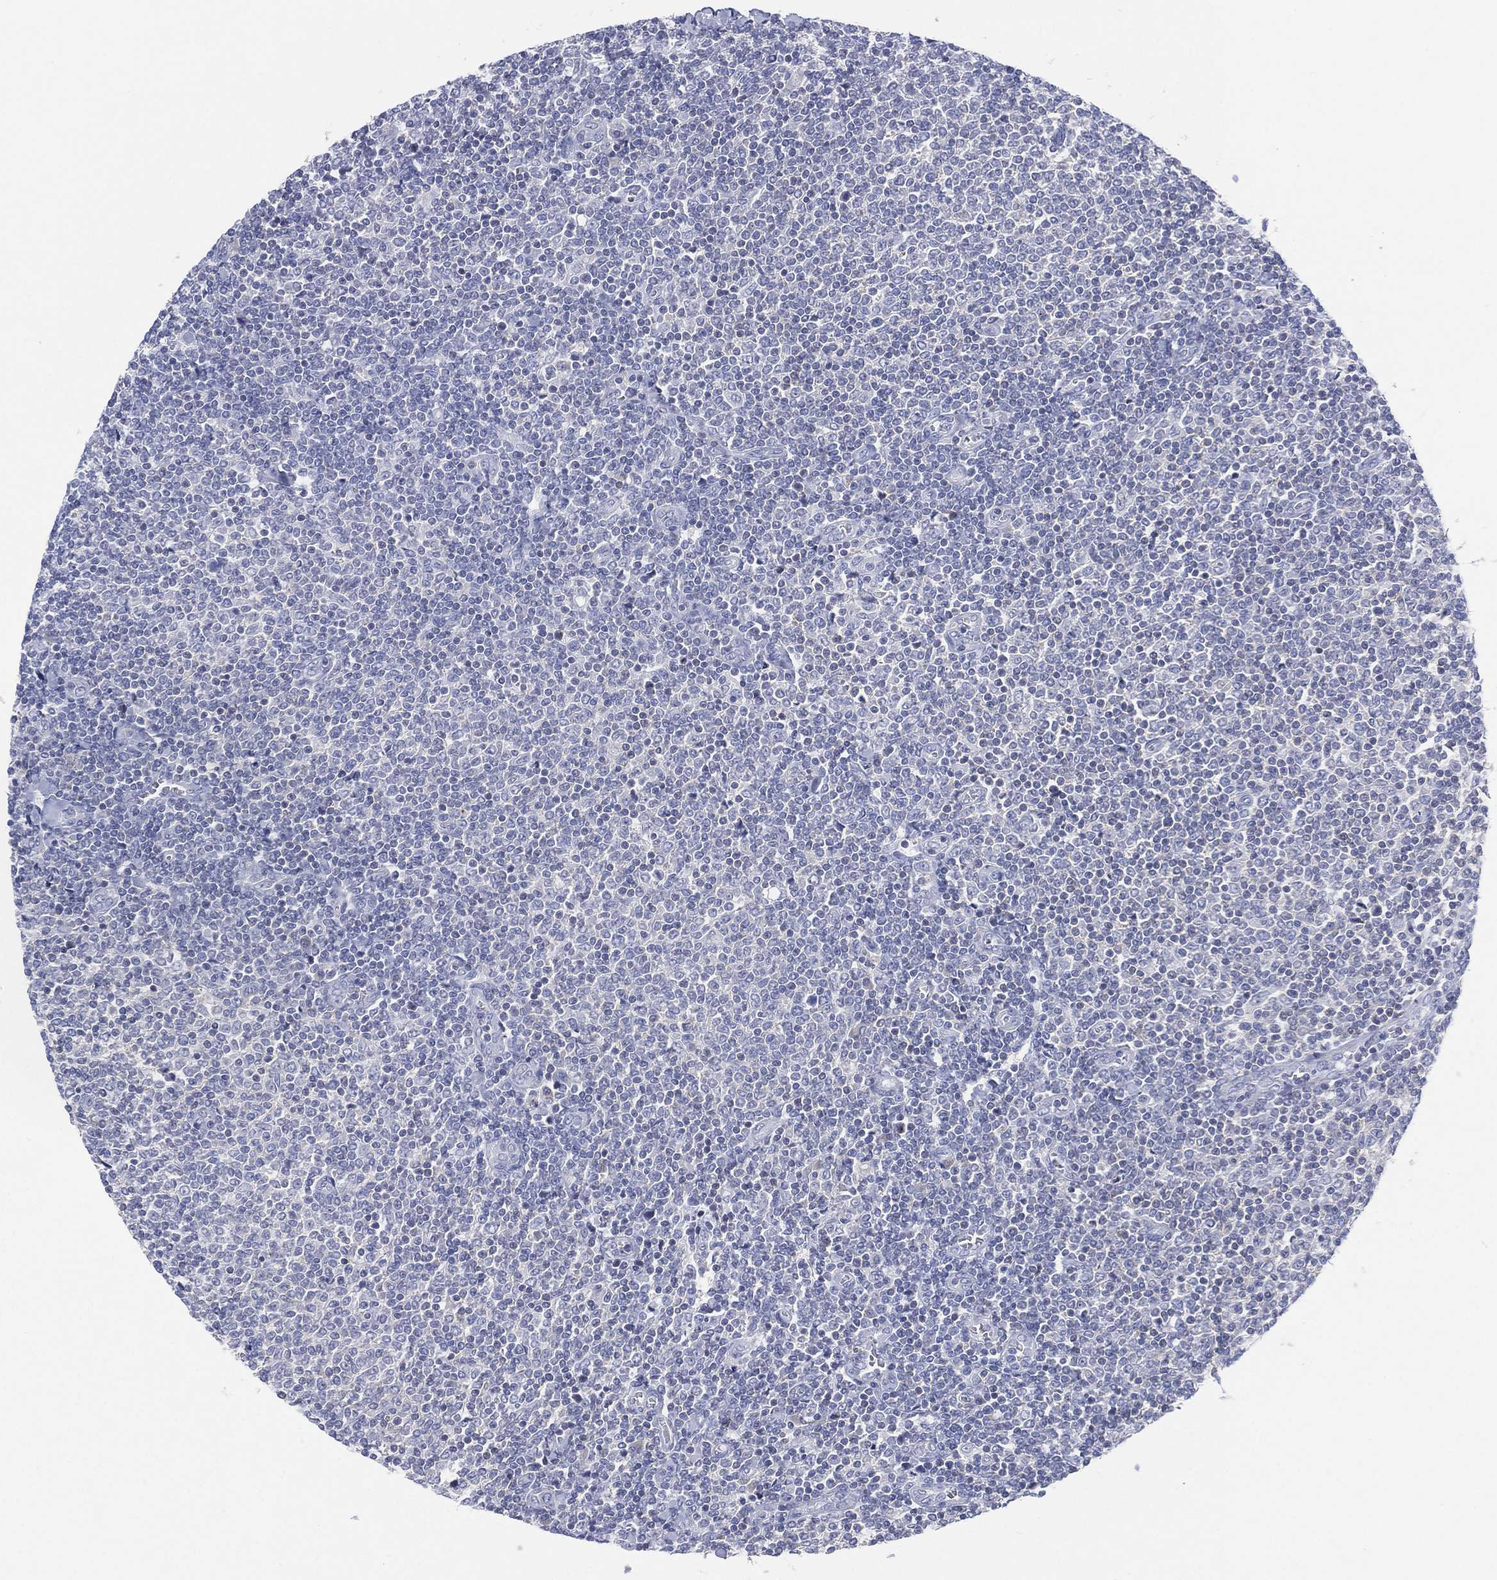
{"staining": {"intensity": "negative", "quantity": "none", "location": "none"}, "tissue": "lymphoma", "cell_type": "Tumor cells", "image_type": "cancer", "snomed": [{"axis": "morphology", "description": "Malignant lymphoma, non-Hodgkin's type, Low grade"}, {"axis": "topography", "description": "Lymph node"}], "caption": "Tumor cells are negative for brown protein staining in lymphoma.", "gene": "SEPTIN1", "patient": {"sex": "male", "age": 52}}